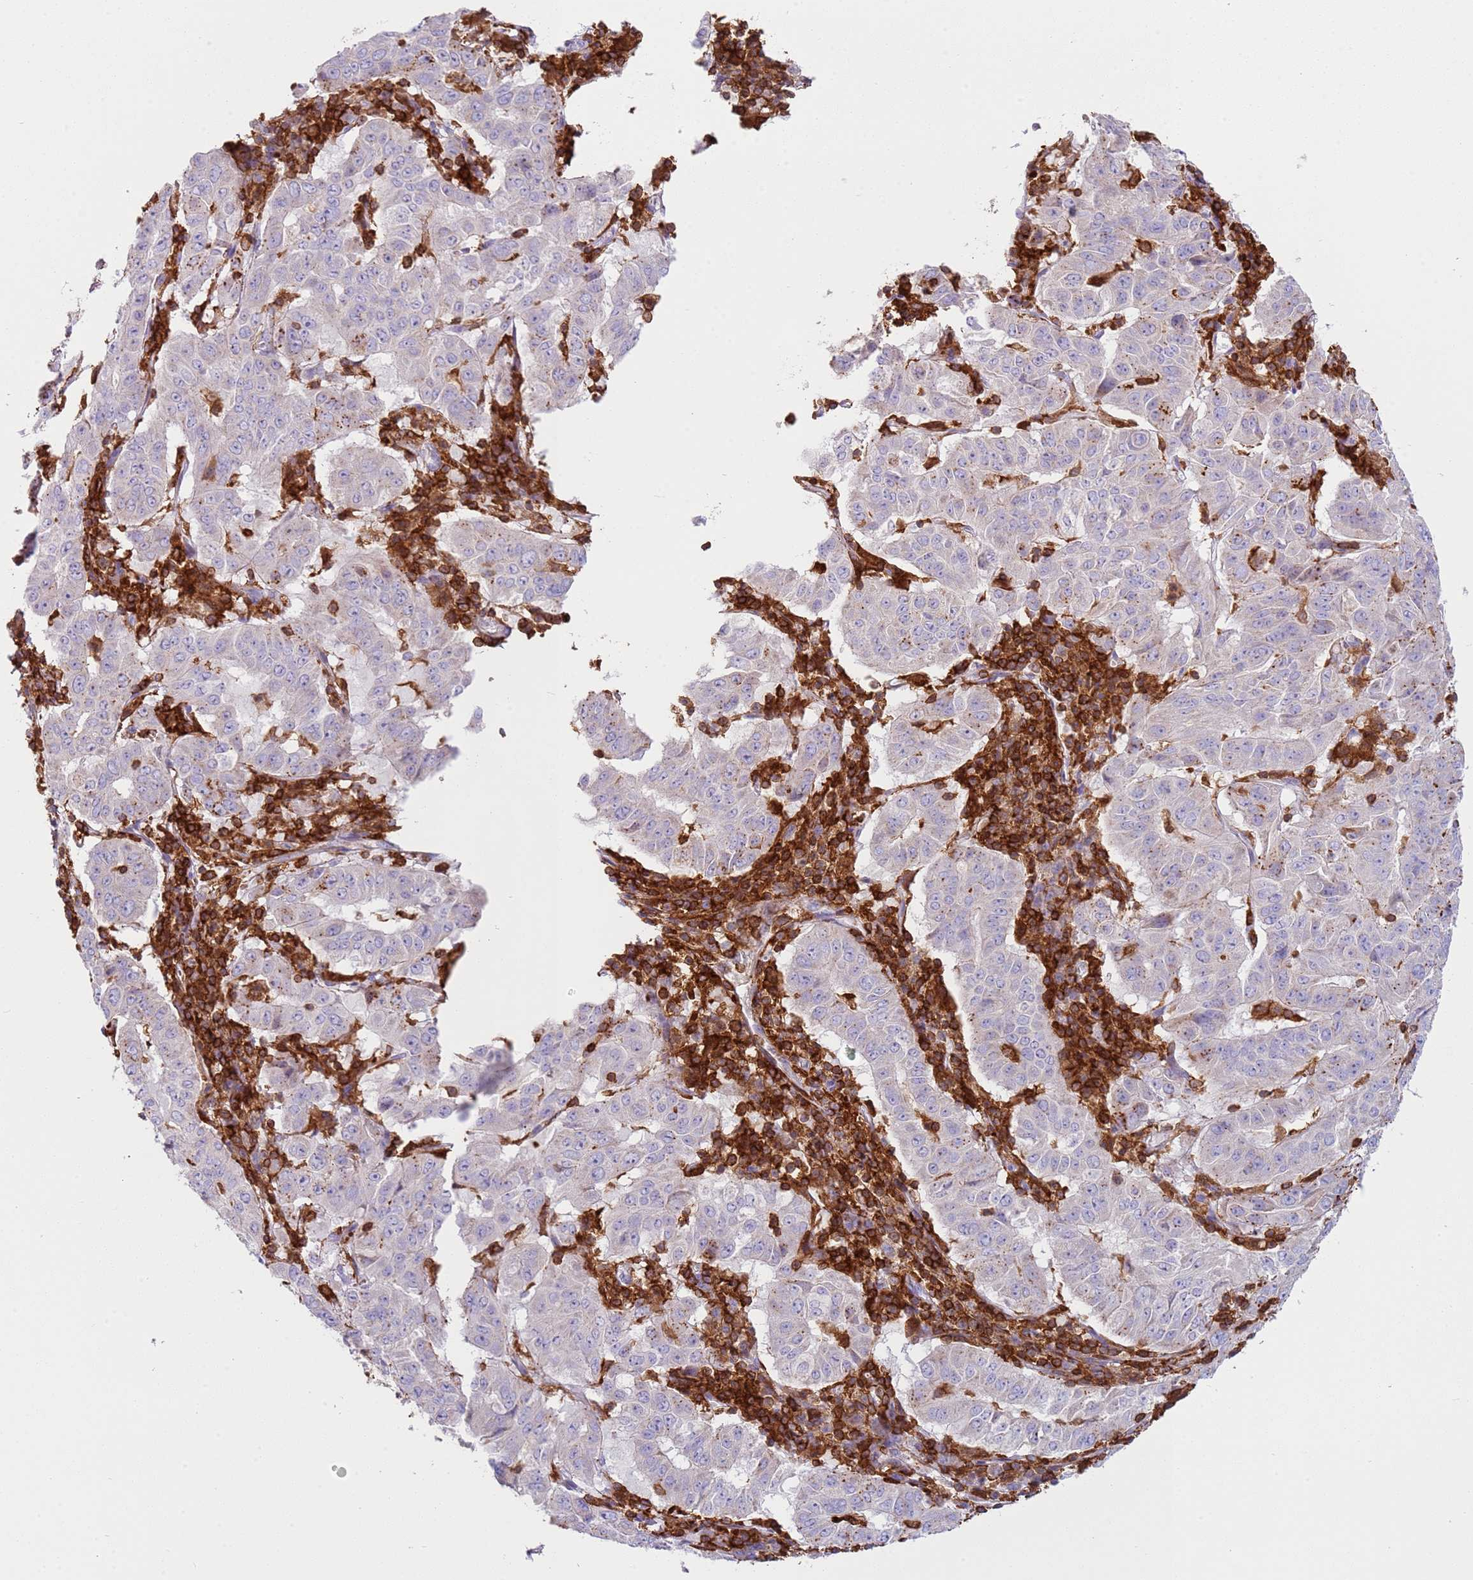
{"staining": {"intensity": "moderate", "quantity": "<25%", "location": "cytoplasmic/membranous"}, "tissue": "pancreatic cancer", "cell_type": "Tumor cells", "image_type": "cancer", "snomed": [{"axis": "morphology", "description": "Adenocarcinoma, NOS"}, {"axis": "topography", "description": "Pancreas"}], "caption": "About <25% of tumor cells in human adenocarcinoma (pancreatic) demonstrate moderate cytoplasmic/membranous protein expression as visualized by brown immunohistochemical staining.", "gene": "TTPAL", "patient": {"sex": "male", "age": 63}}